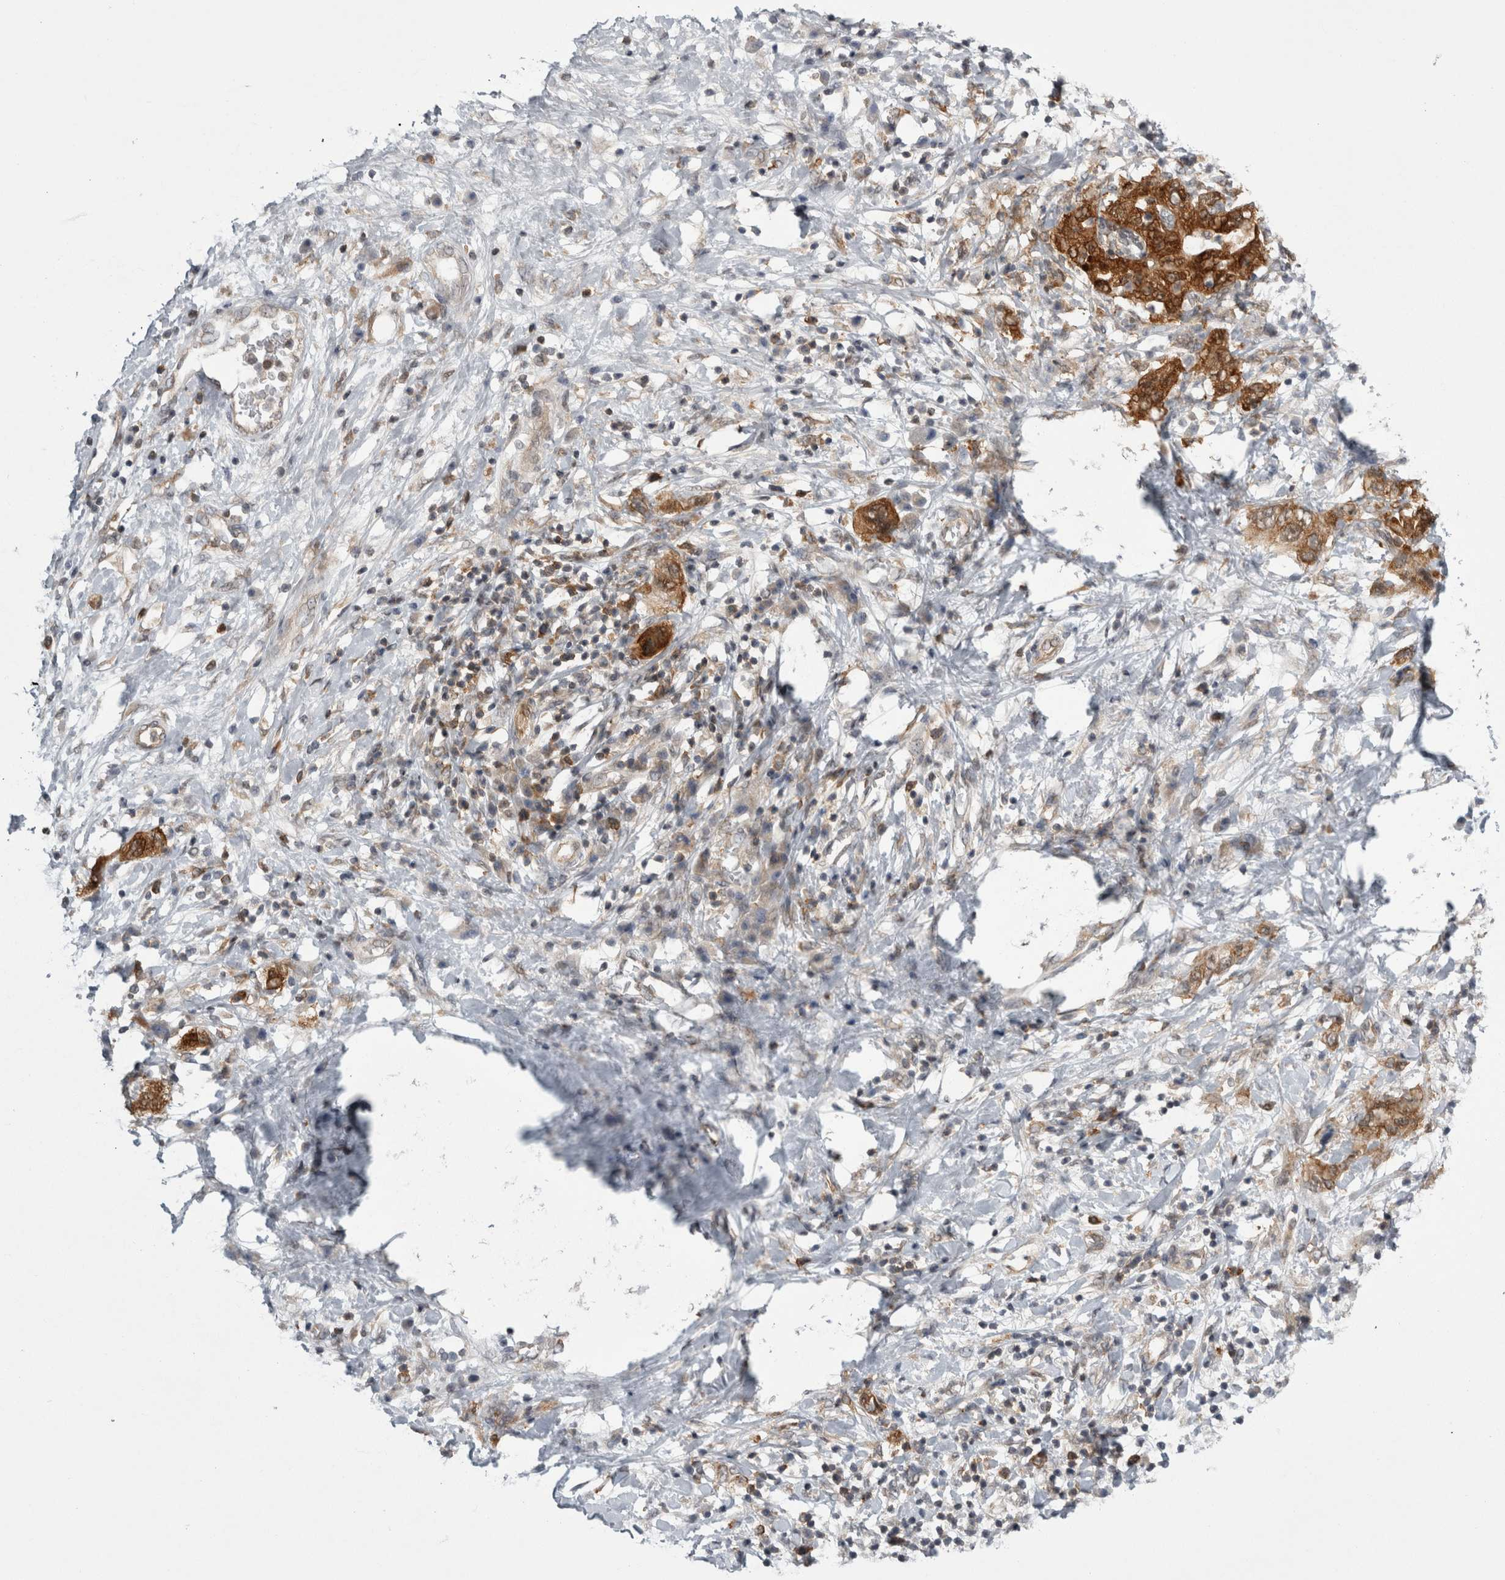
{"staining": {"intensity": "strong", "quantity": ">75%", "location": "cytoplasmic/membranous"}, "tissue": "pancreatic cancer", "cell_type": "Tumor cells", "image_type": "cancer", "snomed": [{"axis": "morphology", "description": "Adenocarcinoma, NOS"}, {"axis": "topography", "description": "Pancreas"}], "caption": "A photomicrograph of human pancreatic adenocarcinoma stained for a protein exhibits strong cytoplasmic/membranous brown staining in tumor cells. Ihc stains the protein in brown and the nuclei are stained blue.", "gene": "CACYBP", "patient": {"sex": "female", "age": 73}}